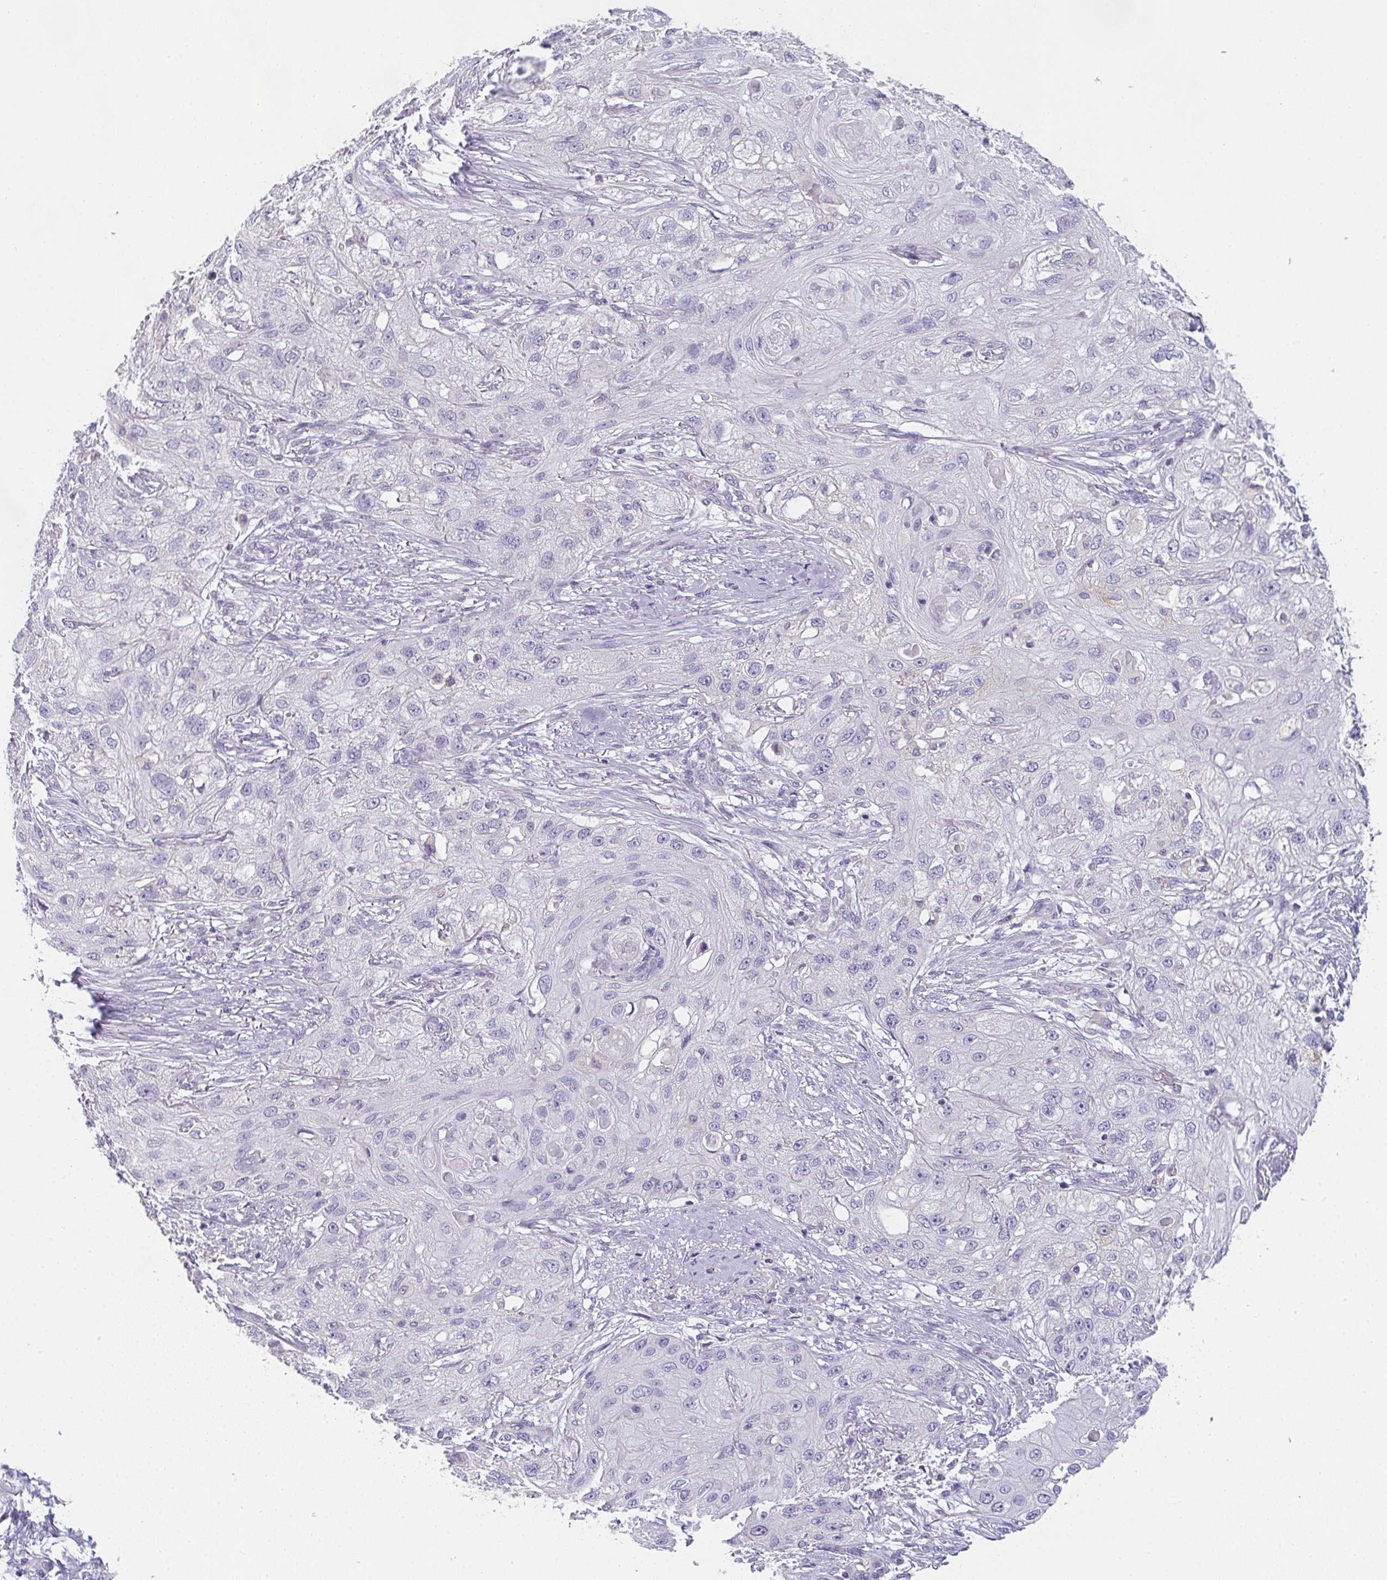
{"staining": {"intensity": "negative", "quantity": "none", "location": "none"}, "tissue": "skin cancer", "cell_type": "Tumor cells", "image_type": "cancer", "snomed": [{"axis": "morphology", "description": "Squamous cell carcinoma, NOS"}, {"axis": "topography", "description": "Skin"}, {"axis": "topography", "description": "Vulva"}], "caption": "Photomicrograph shows no significant protein positivity in tumor cells of skin cancer.", "gene": "ZNF215", "patient": {"sex": "female", "age": 86}}